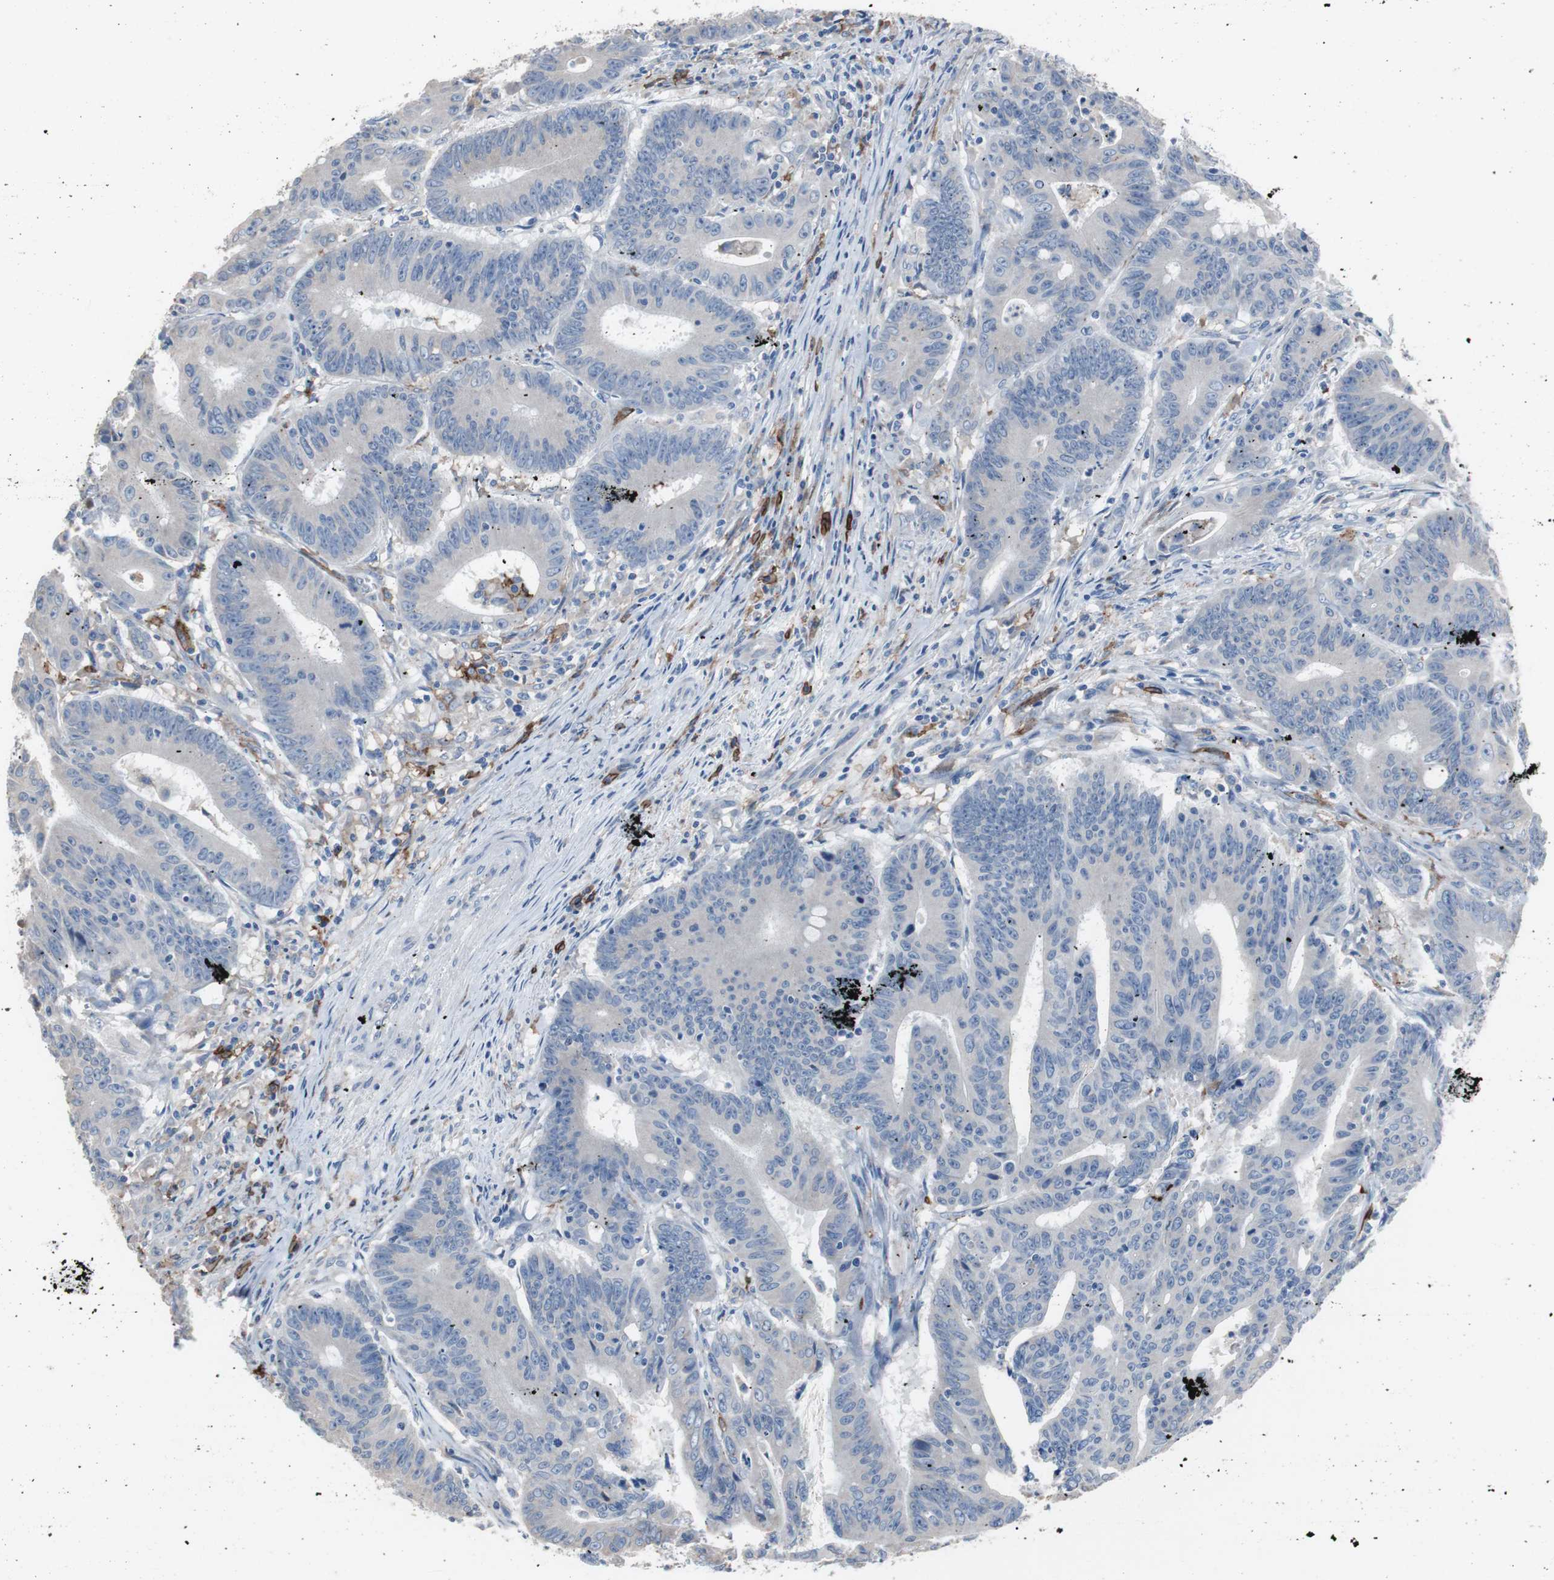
{"staining": {"intensity": "negative", "quantity": "none", "location": "none"}, "tissue": "colorectal cancer", "cell_type": "Tumor cells", "image_type": "cancer", "snomed": [{"axis": "morphology", "description": "Adenocarcinoma, NOS"}, {"axis": "topography", "description": "Colon"}], "caption": "Immunohistochemical staining of human colorectal adenocarcinoma demonstrates no significant expression in tumor cells. Nuclei are stained in blue.", "gene": "FCGR2B", "patient": {"sex": "male", "age": 45}}